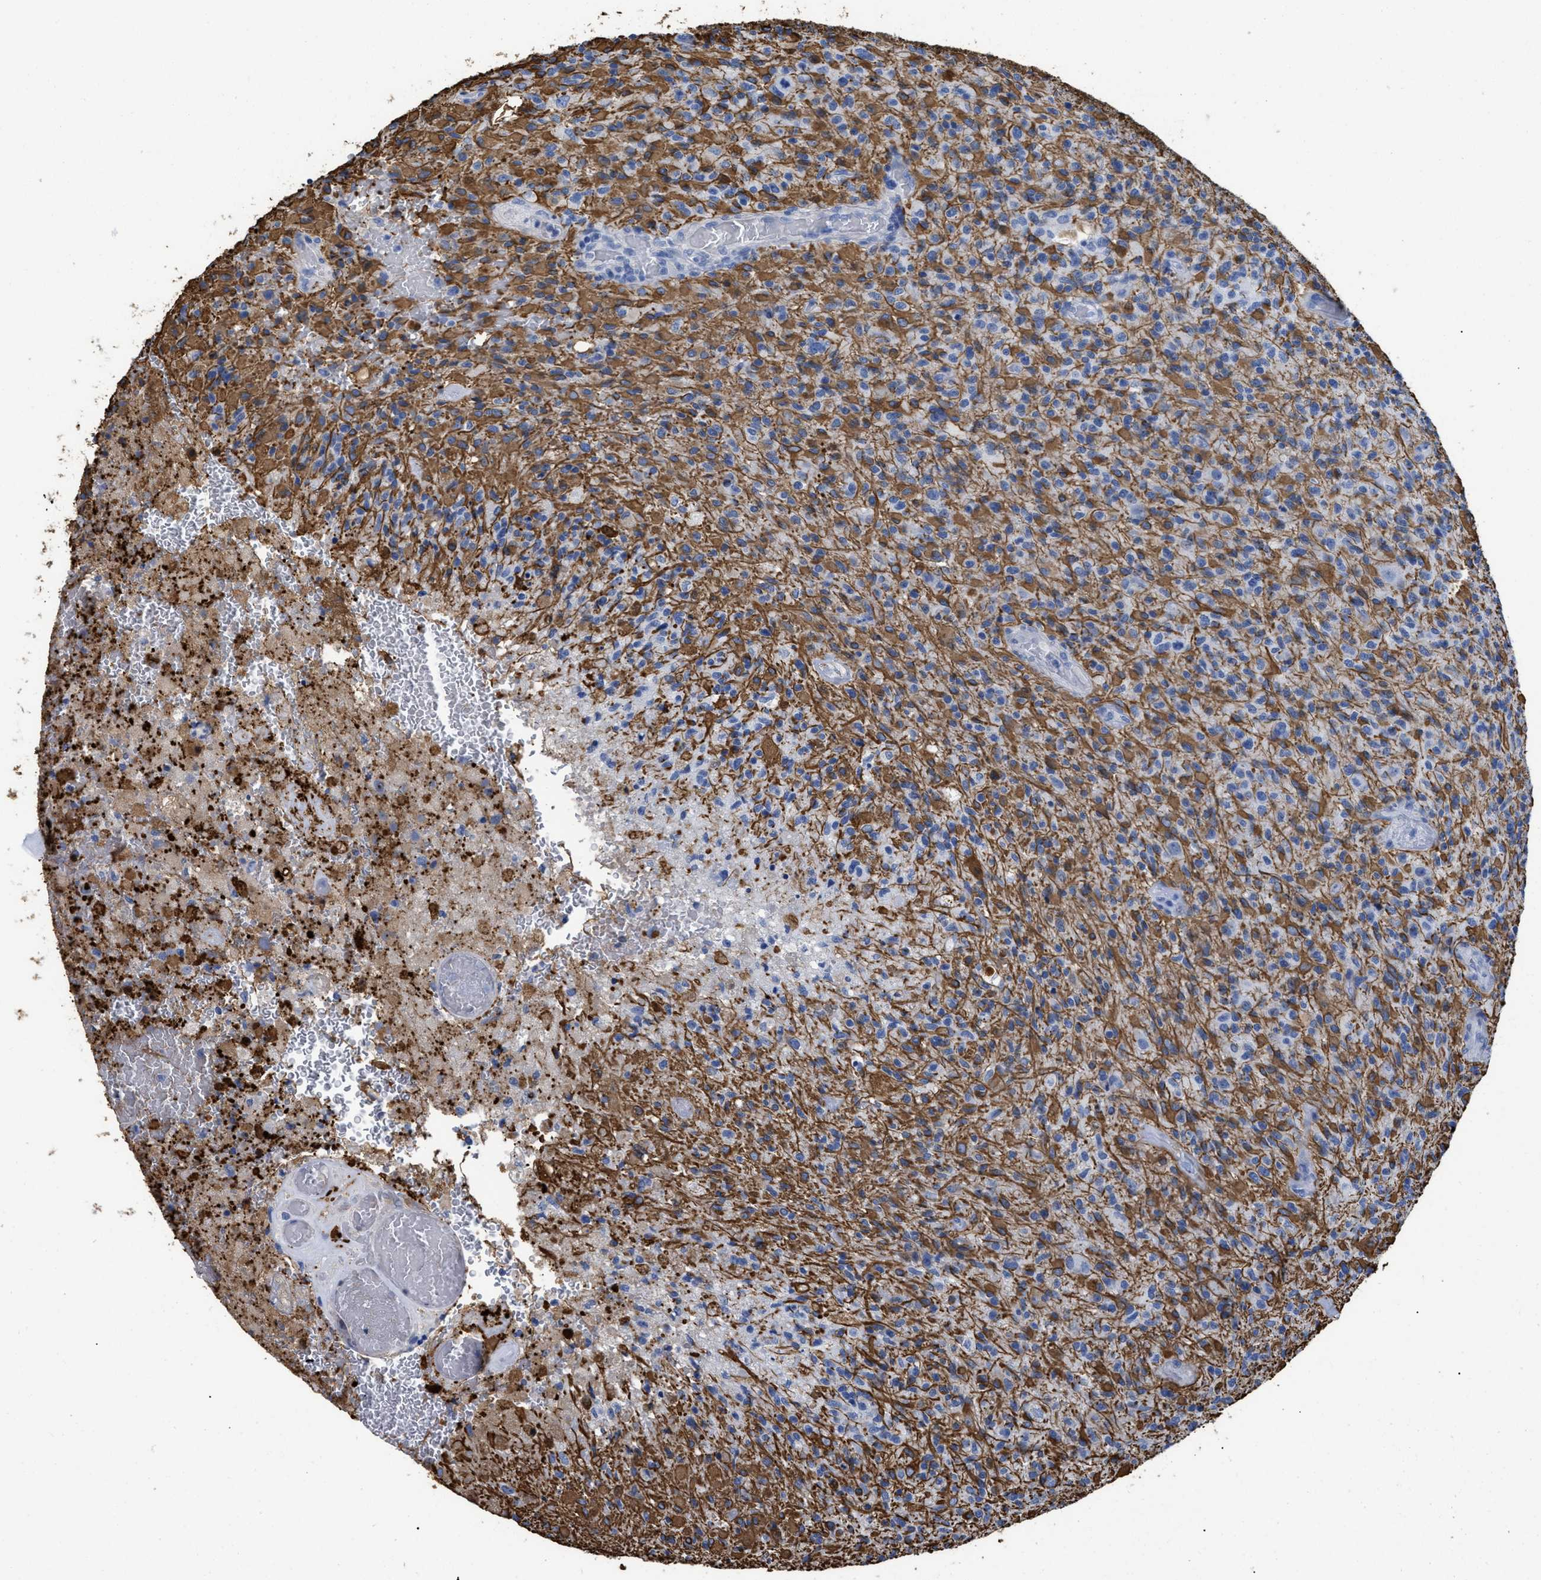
{"staining": {"intensity": "moderate", "quantity": "25%-75%", "location": "cytoplasmic/membranous"}, "tissue": "glioma", "cell_type": "Tumor cells", "image_type": "cancer", "snomed": [{"axis": "morphology", "description": "Glioma, malignant, High grade"}, {"axis": "topography", "description": "Brain"}], "caption": "Protein expression analysis of human malignant glioma (high-grade) reveals moderate cytoplasmic/membranous positivity in about 25%-75% of tumor cells.", "gene": "DLC1", "patient": {"sex": "male", "age": 71}}